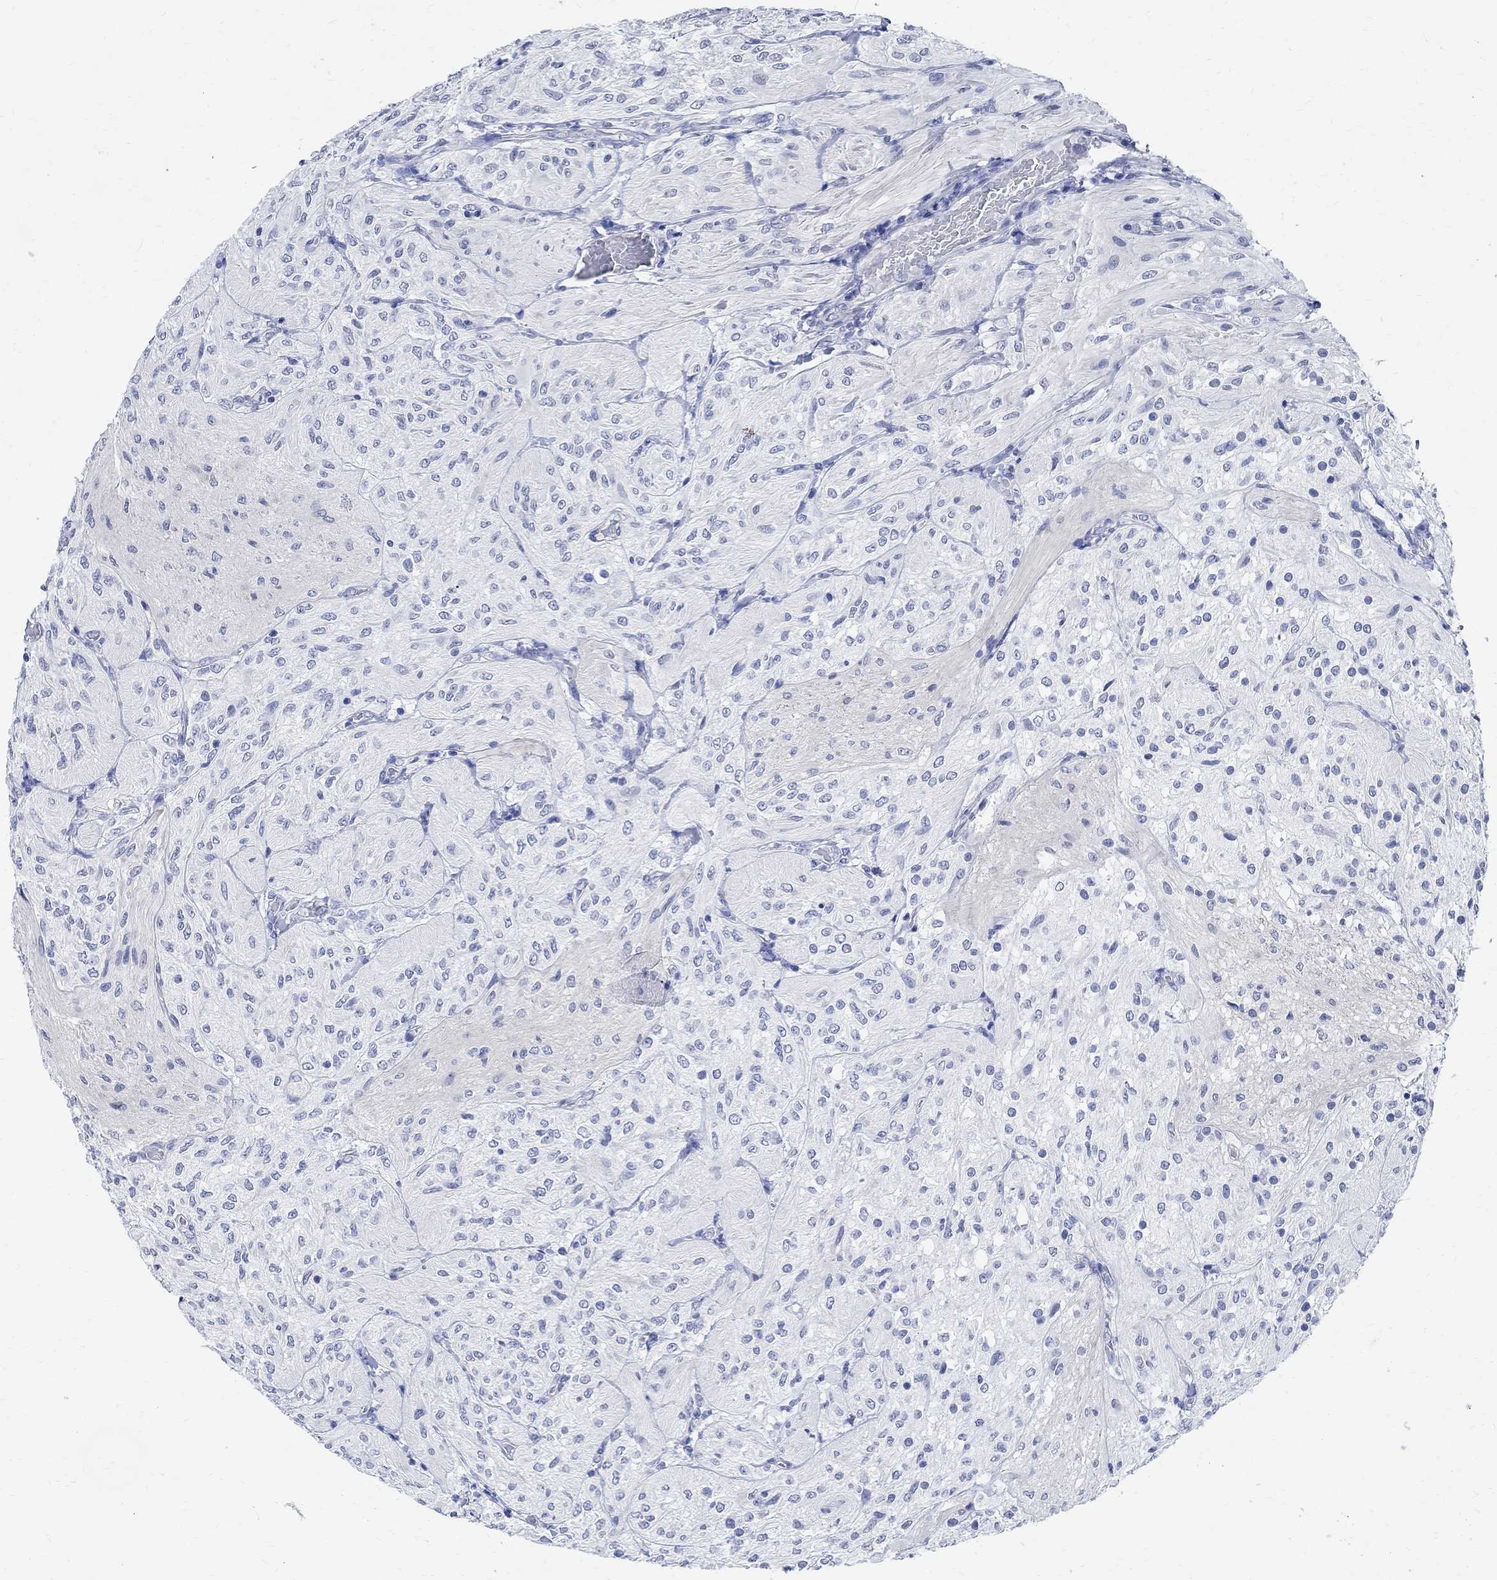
{"staining": {"intensity": "negative", "quantity": "none", "location": "none"}, "tissue": "glioma", "cell_type": "Tumor cells", "image_type": "cancer", "snomed": [{"axis": "morphology", "description": "Glioma, malignant, Low grade"}, {"axis": "topography", "description": "Brain"}], "caption": "There is no significant staining in tumor cells of malignant glioma (low-grade). Brightfield microscopy of IHC stained with DAB (brown) and hematoxylin (blue), captured at high magnification.", "gene": "TMEM221", "patient": {"sex": "male", "age": 3}}